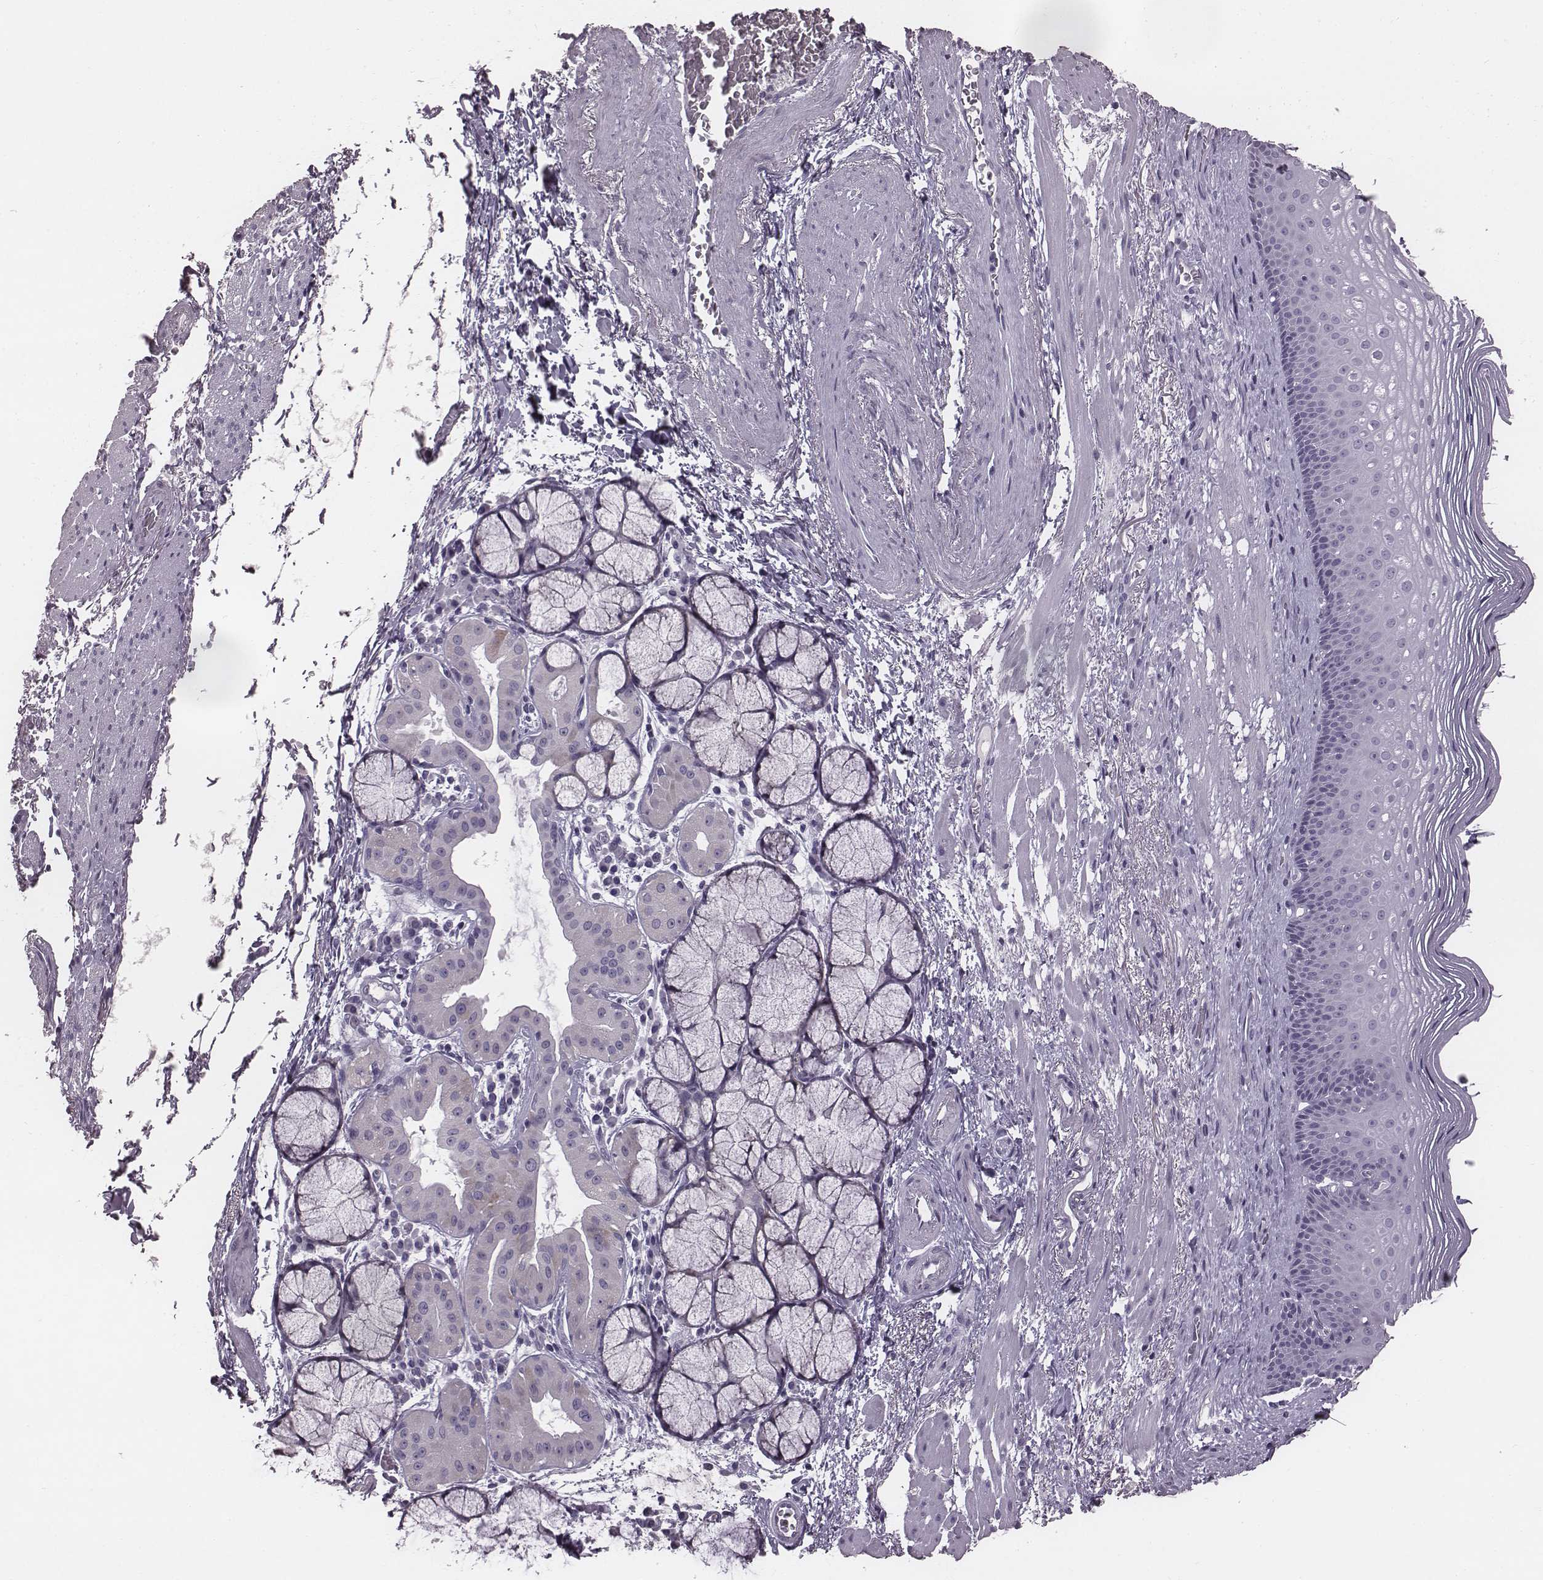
{"staining": {"intensity": "negative", "quantity": "none", "location": "none"}, "tissue": "esophagus", "cell_type": "Squamous epithelial cells", "image_type": "normal", "snomed": [{"axis": "morphology", "description": "Normal tissue, NOS"}, {"axis": "topography", "description": "Esophagus"}], "caption": "Protein analysis of unremarkable esophagus exhibits no significant expression in squamous epithelial cells.", "gene": "ENSG00000284762", "patient": {"sex": "male", "age": 76}}